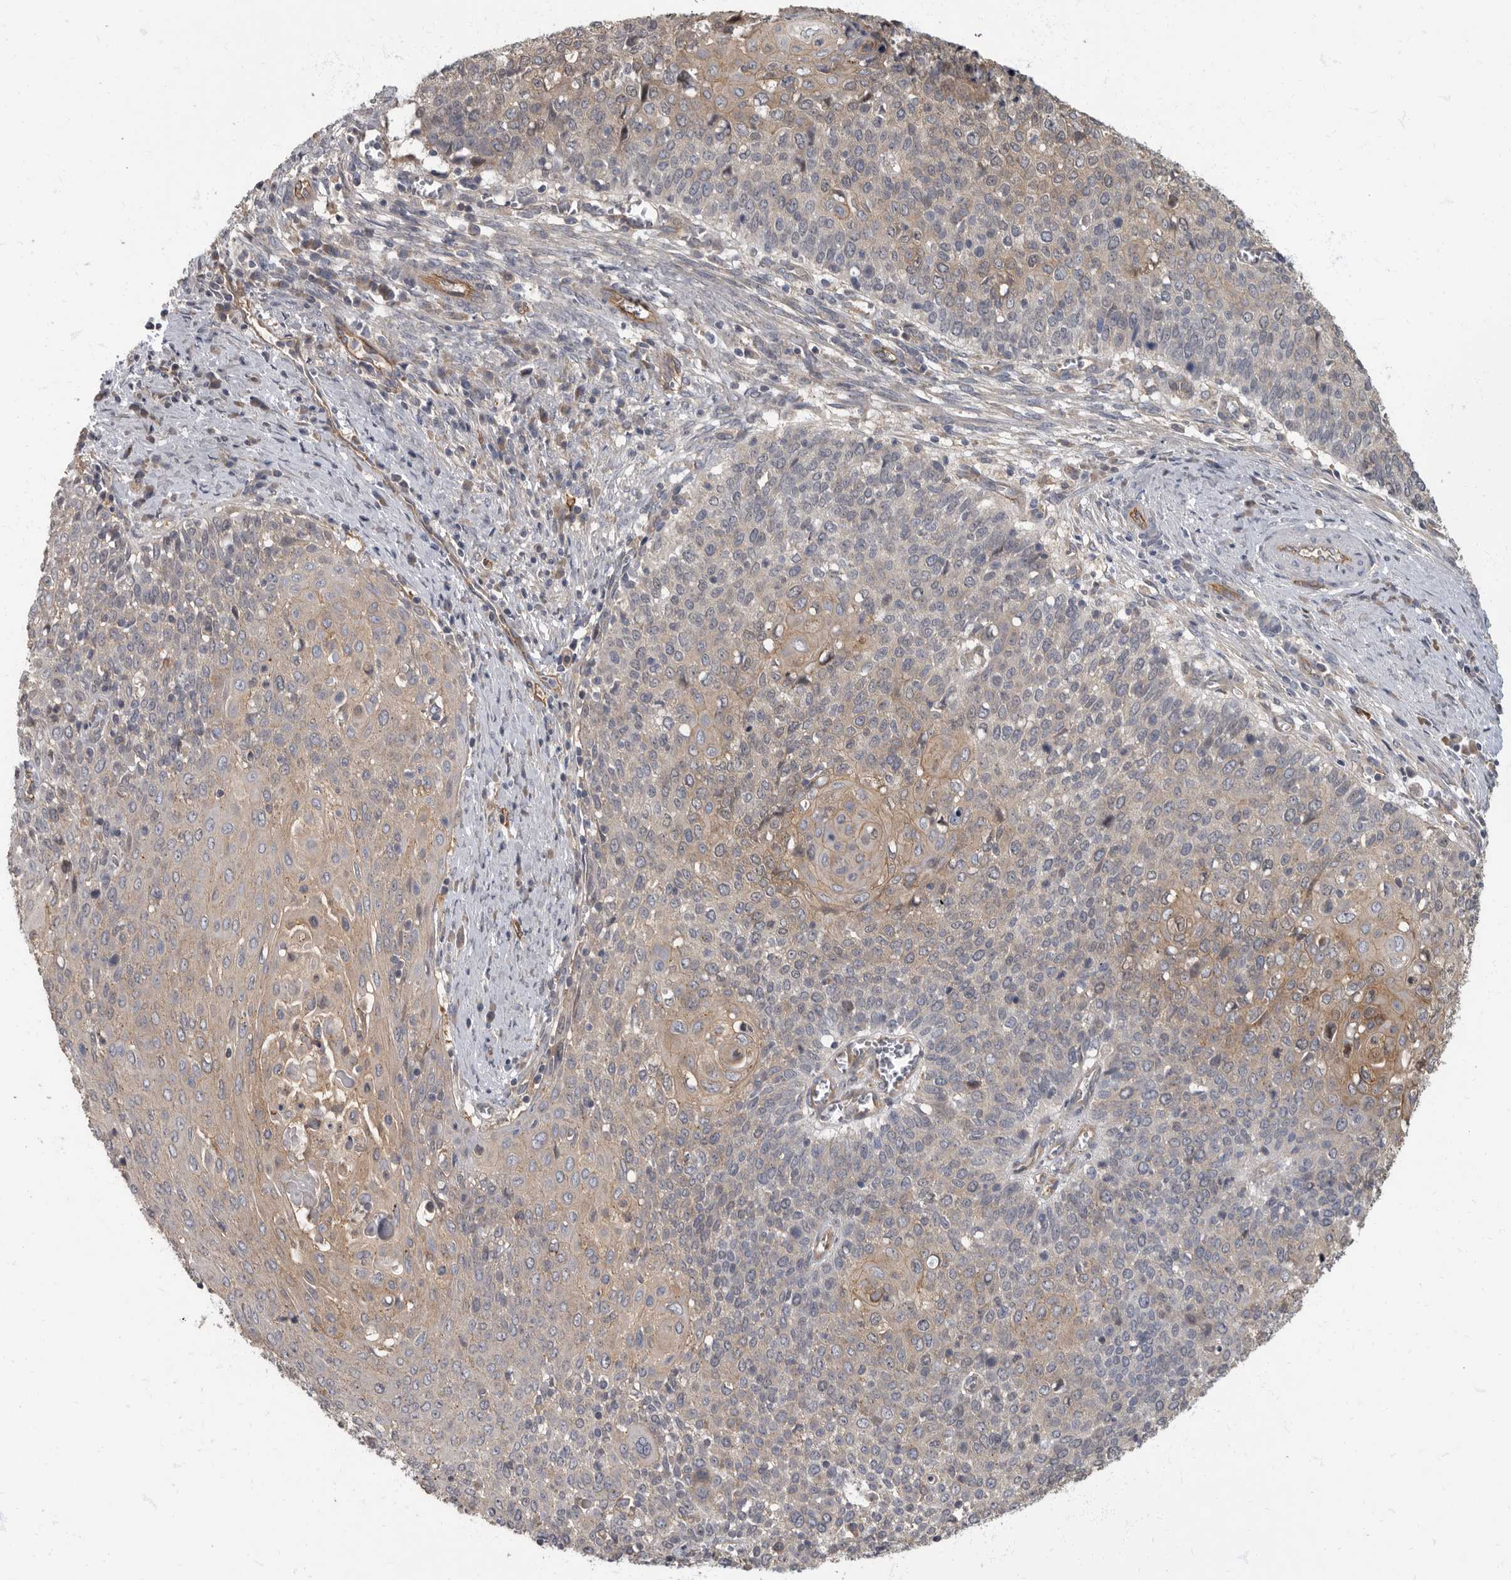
{"staining": {"intensity": "weak", "quantity": "<25%", "location": "cytoplasmic/membranous"}, "tissue": "cervical cancer", "cell_type": "Tumor cells", "image_type": "cancer", "snomed": [{"axis": "morphology", "description": "Squamous cell carcinoma, NOS"}, {"axis": "topography", "description": "Cervix"}], "caption": "High power microscopy photomicrograph of an IHC image of cervical cancer, revealing no significant expression in tumor cells.", "gene": "PDK1", "patient": {"sex": "female", "age": 39}}